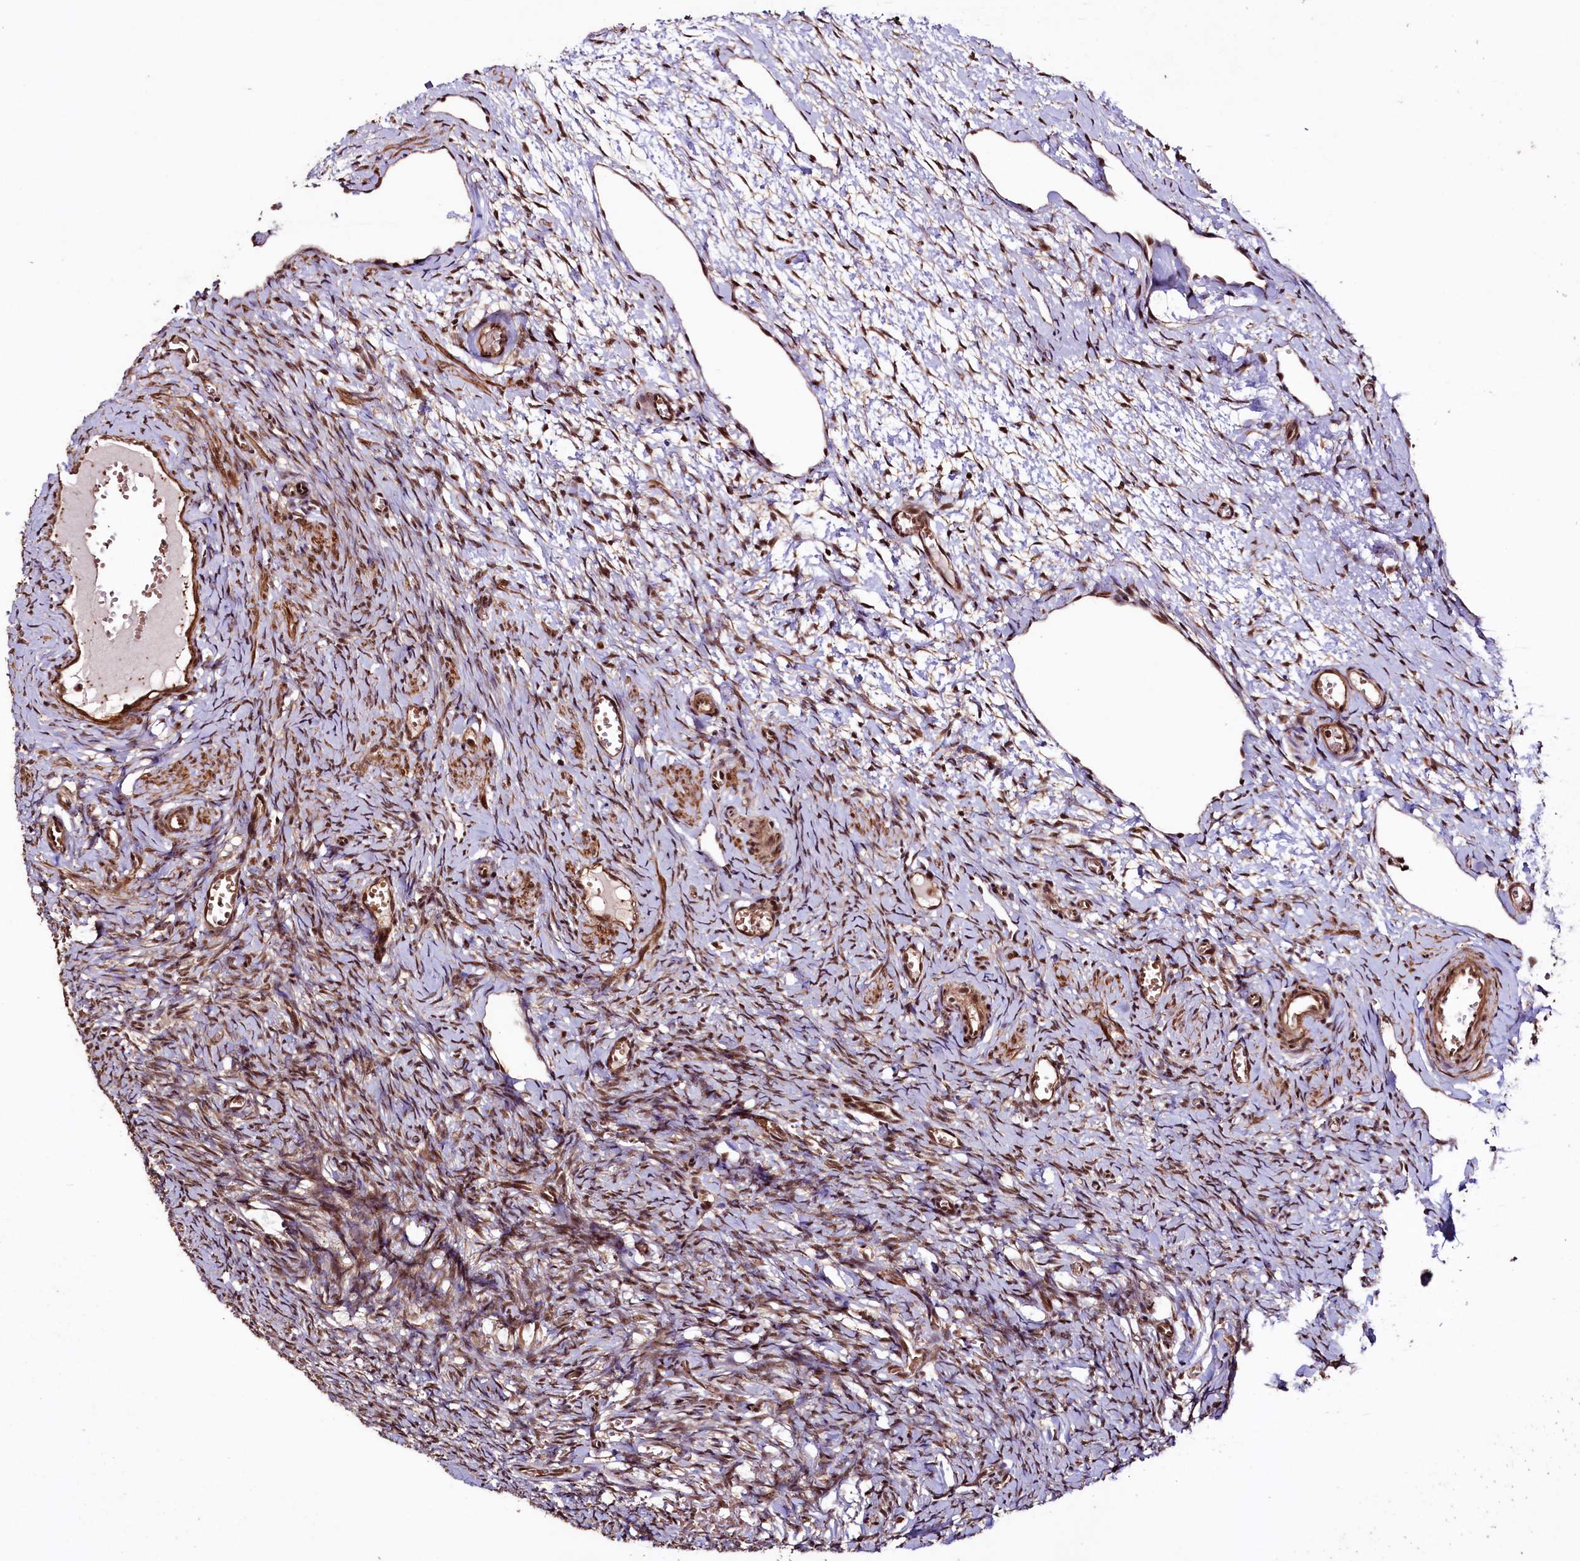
{"staining": {"intensity": "moderate", "quantity": ">75%", "location": "nuclear"}, "tissue": "ovary", "cell_type": "Ovarian stroma cells", "image_type": "normal", "snomed": [{"axis": "morphology", "description": "Adenocarcinoma, NOS"}, {"axis": "topography", "description": "Endometrium"}], "caption": "About >75% of ovarian stroma cells in benign ovary reveal moderate nuclear protein positivity as visualized by brown immunohistochemical staining.", "gene": "SFSWAP", "patient": {"sex": "female", "age": 32}}